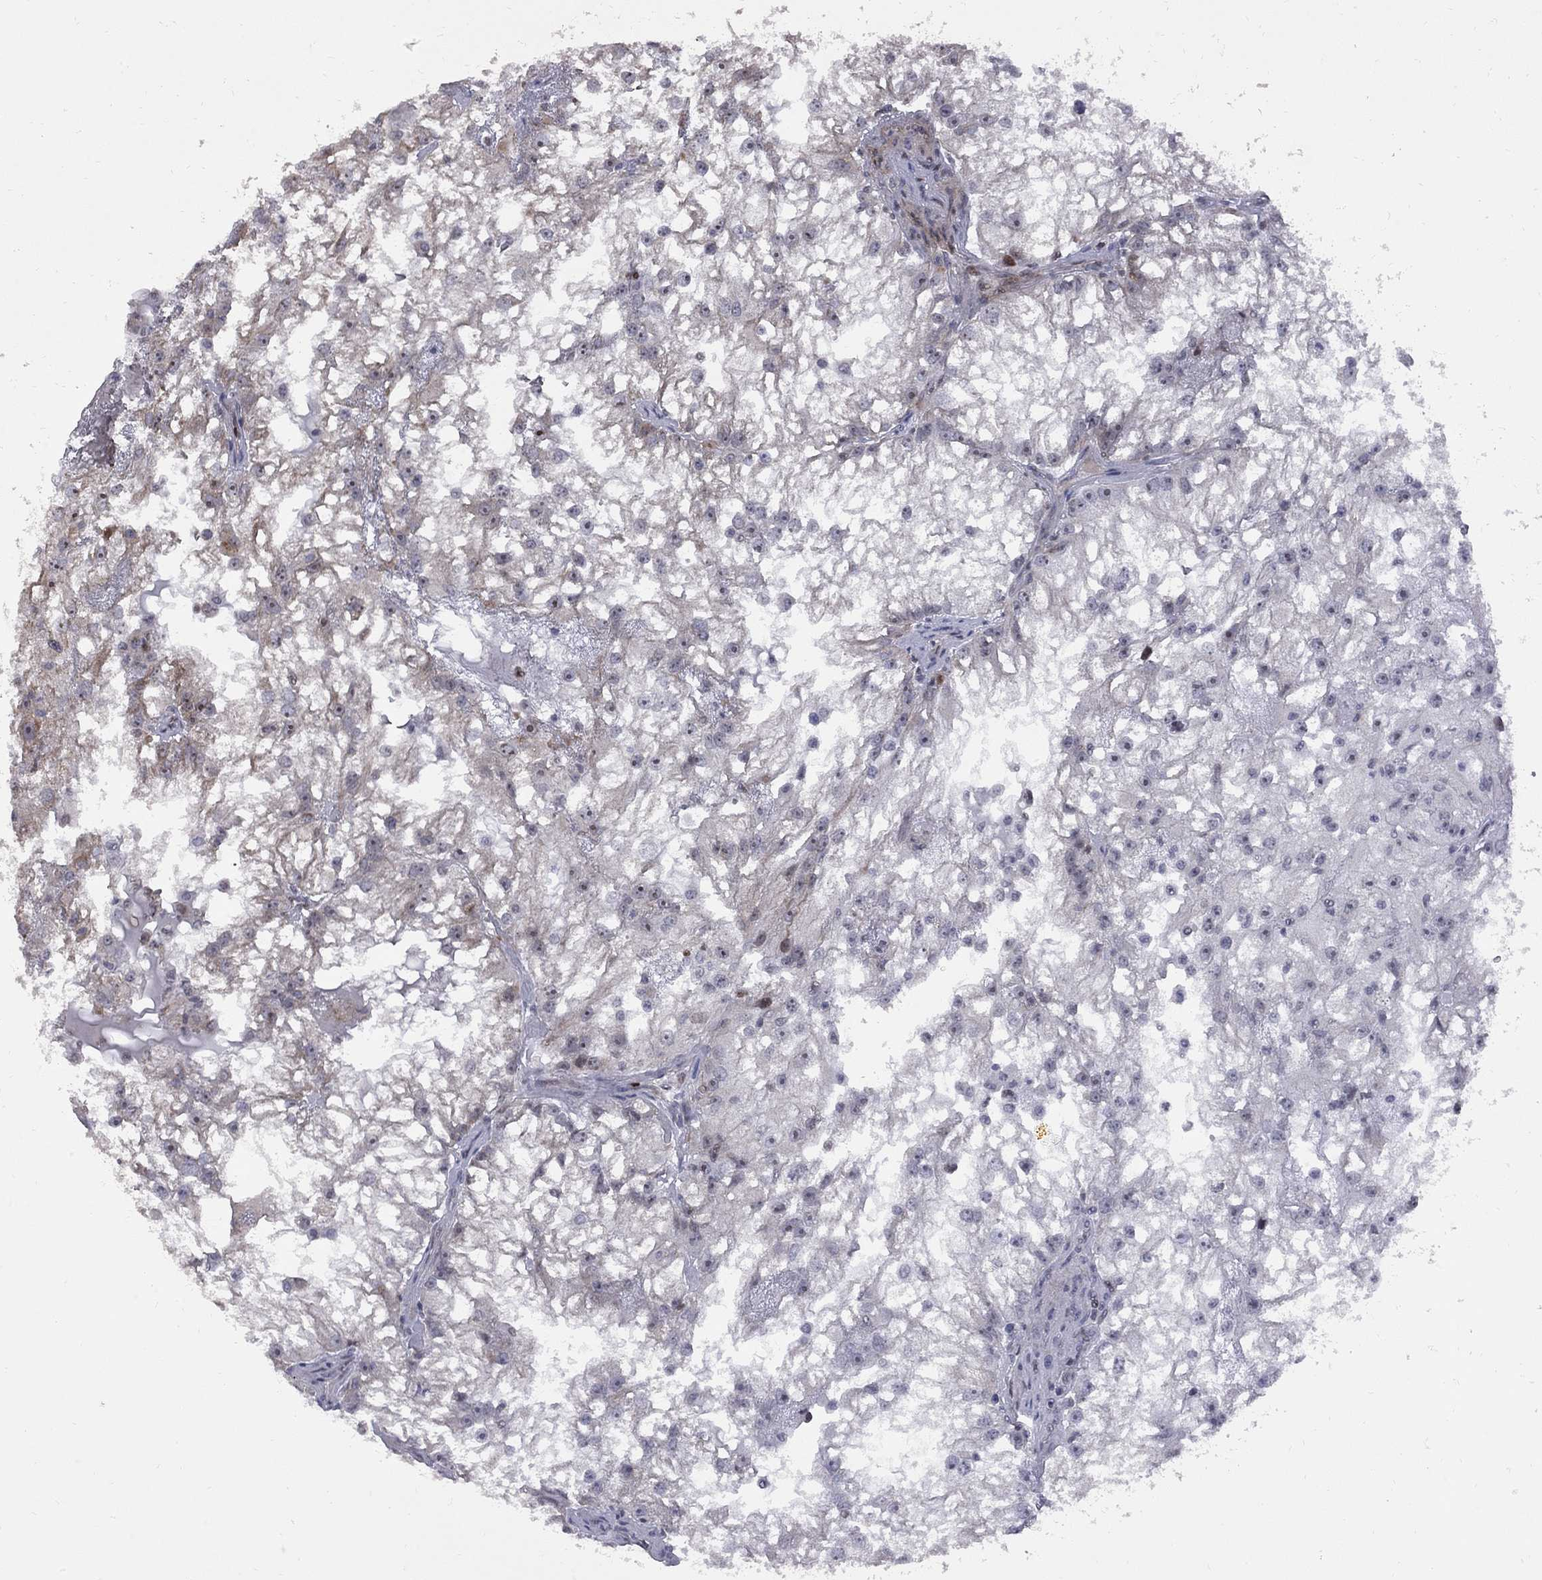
{"staining": {"intensity": "negative", "quantity": "none", "location": "none"}, "tissue": "renal cancer", "cell_type": "Tumor cells", "image_type": "cancer", "snomed": [{"axis": "morphology", "description": "Adenocarcinoma, NOS"}, {"axis": "topography", "description": "Kidney"}], "caption": "Immunohistochemical staining of human renal adenocarcinoma exhibits no significant expression in tumor cells.", "gene": "DHX33", "patient": {"sex": "male", "age": 59}}